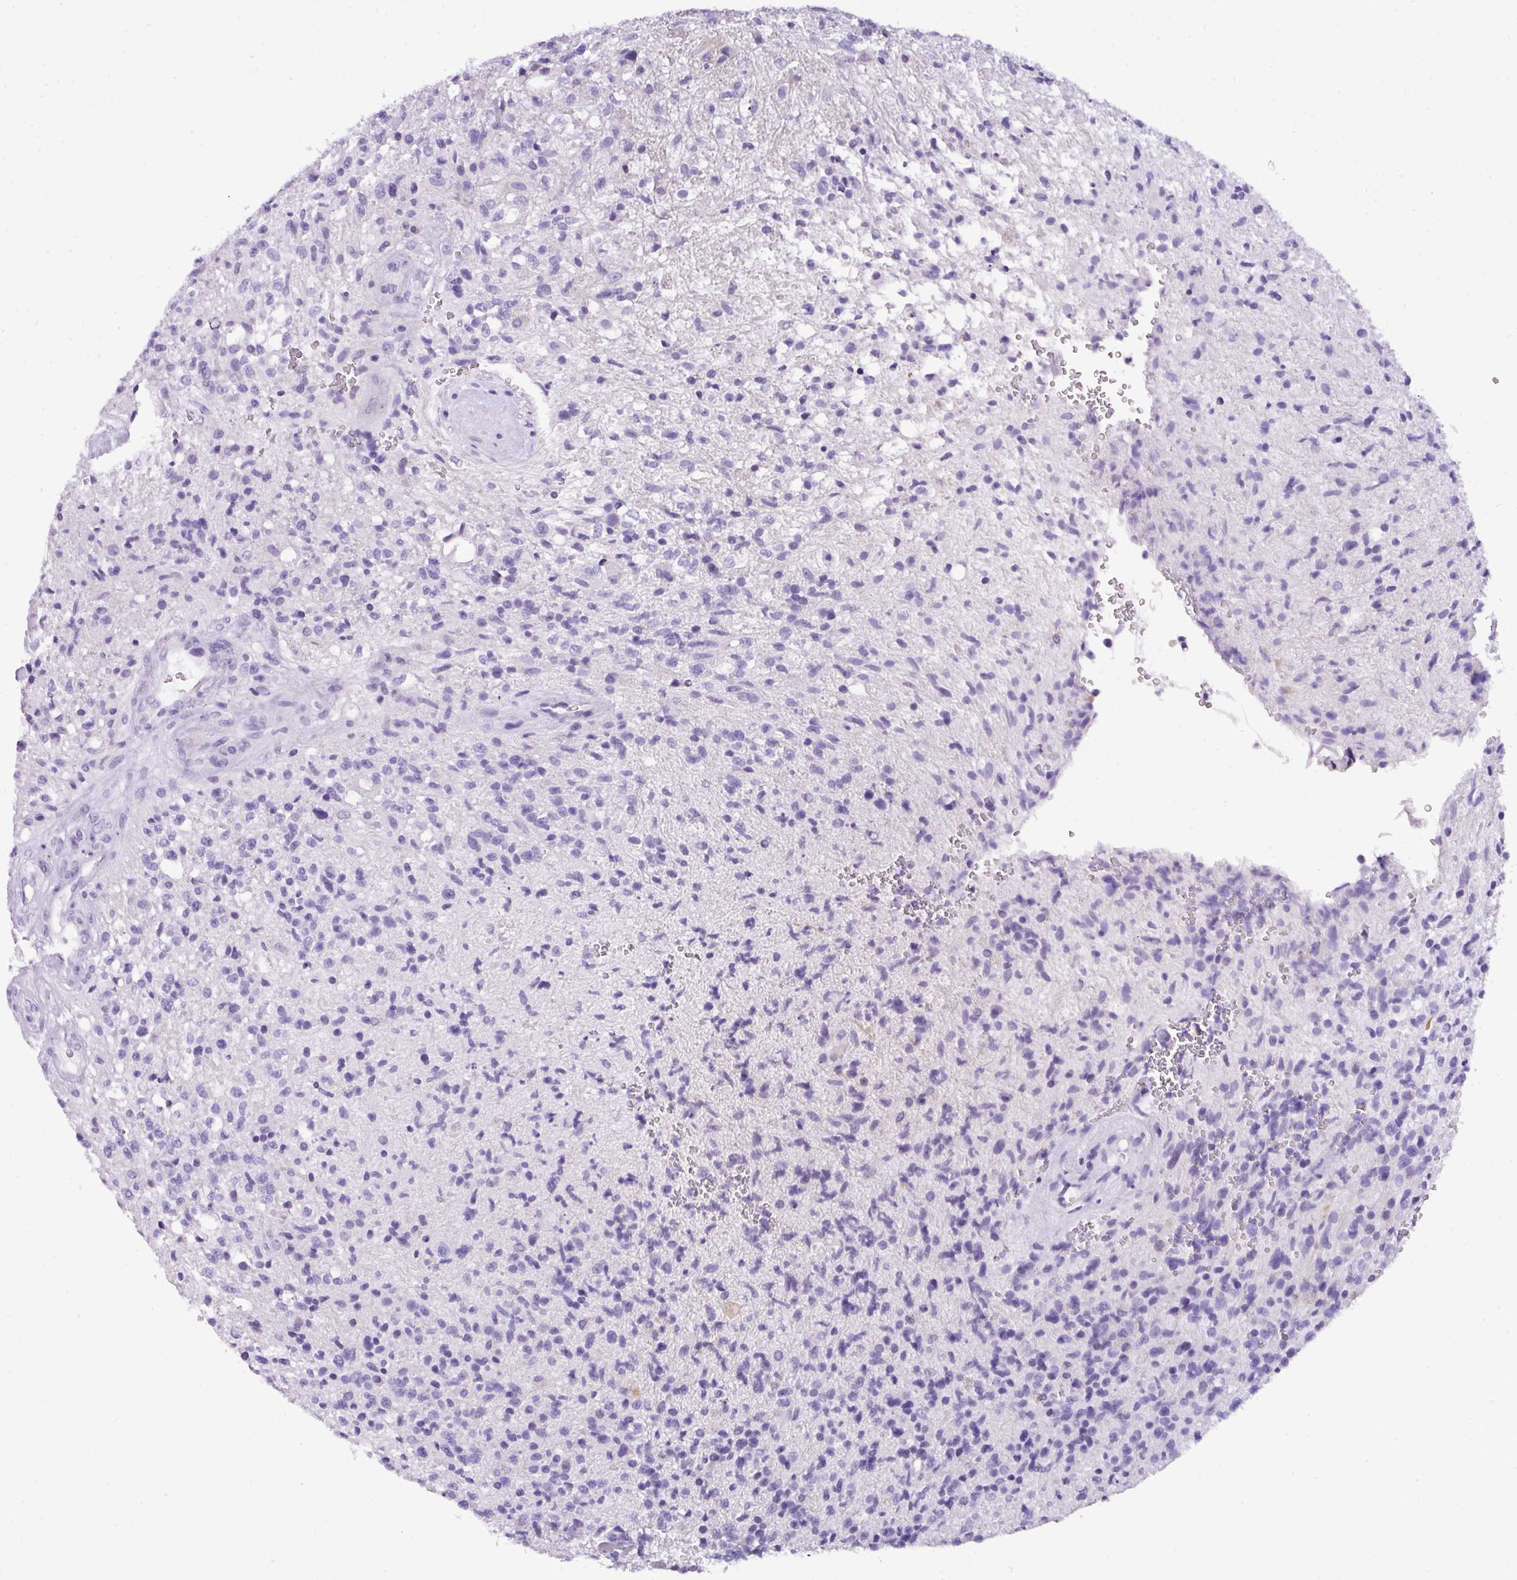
{"staining": {"intensity": "negative", "quantity": "none", "location": "none"}, "tissue": "glioma", "cell_type": "Tumor cells", "image_type": "cancer", "snomed": [{"axis": "morphology", "description": "Glioma, malignant, High grade"}, {"axis": "topography", "description": "Brain"}], "caption": "An image of malignant glioma (high-grade) stained for a protein displays no brown staining in tumor cells.", "gene": "MUC21", "patient": {"sex": "male", "age": 56}}